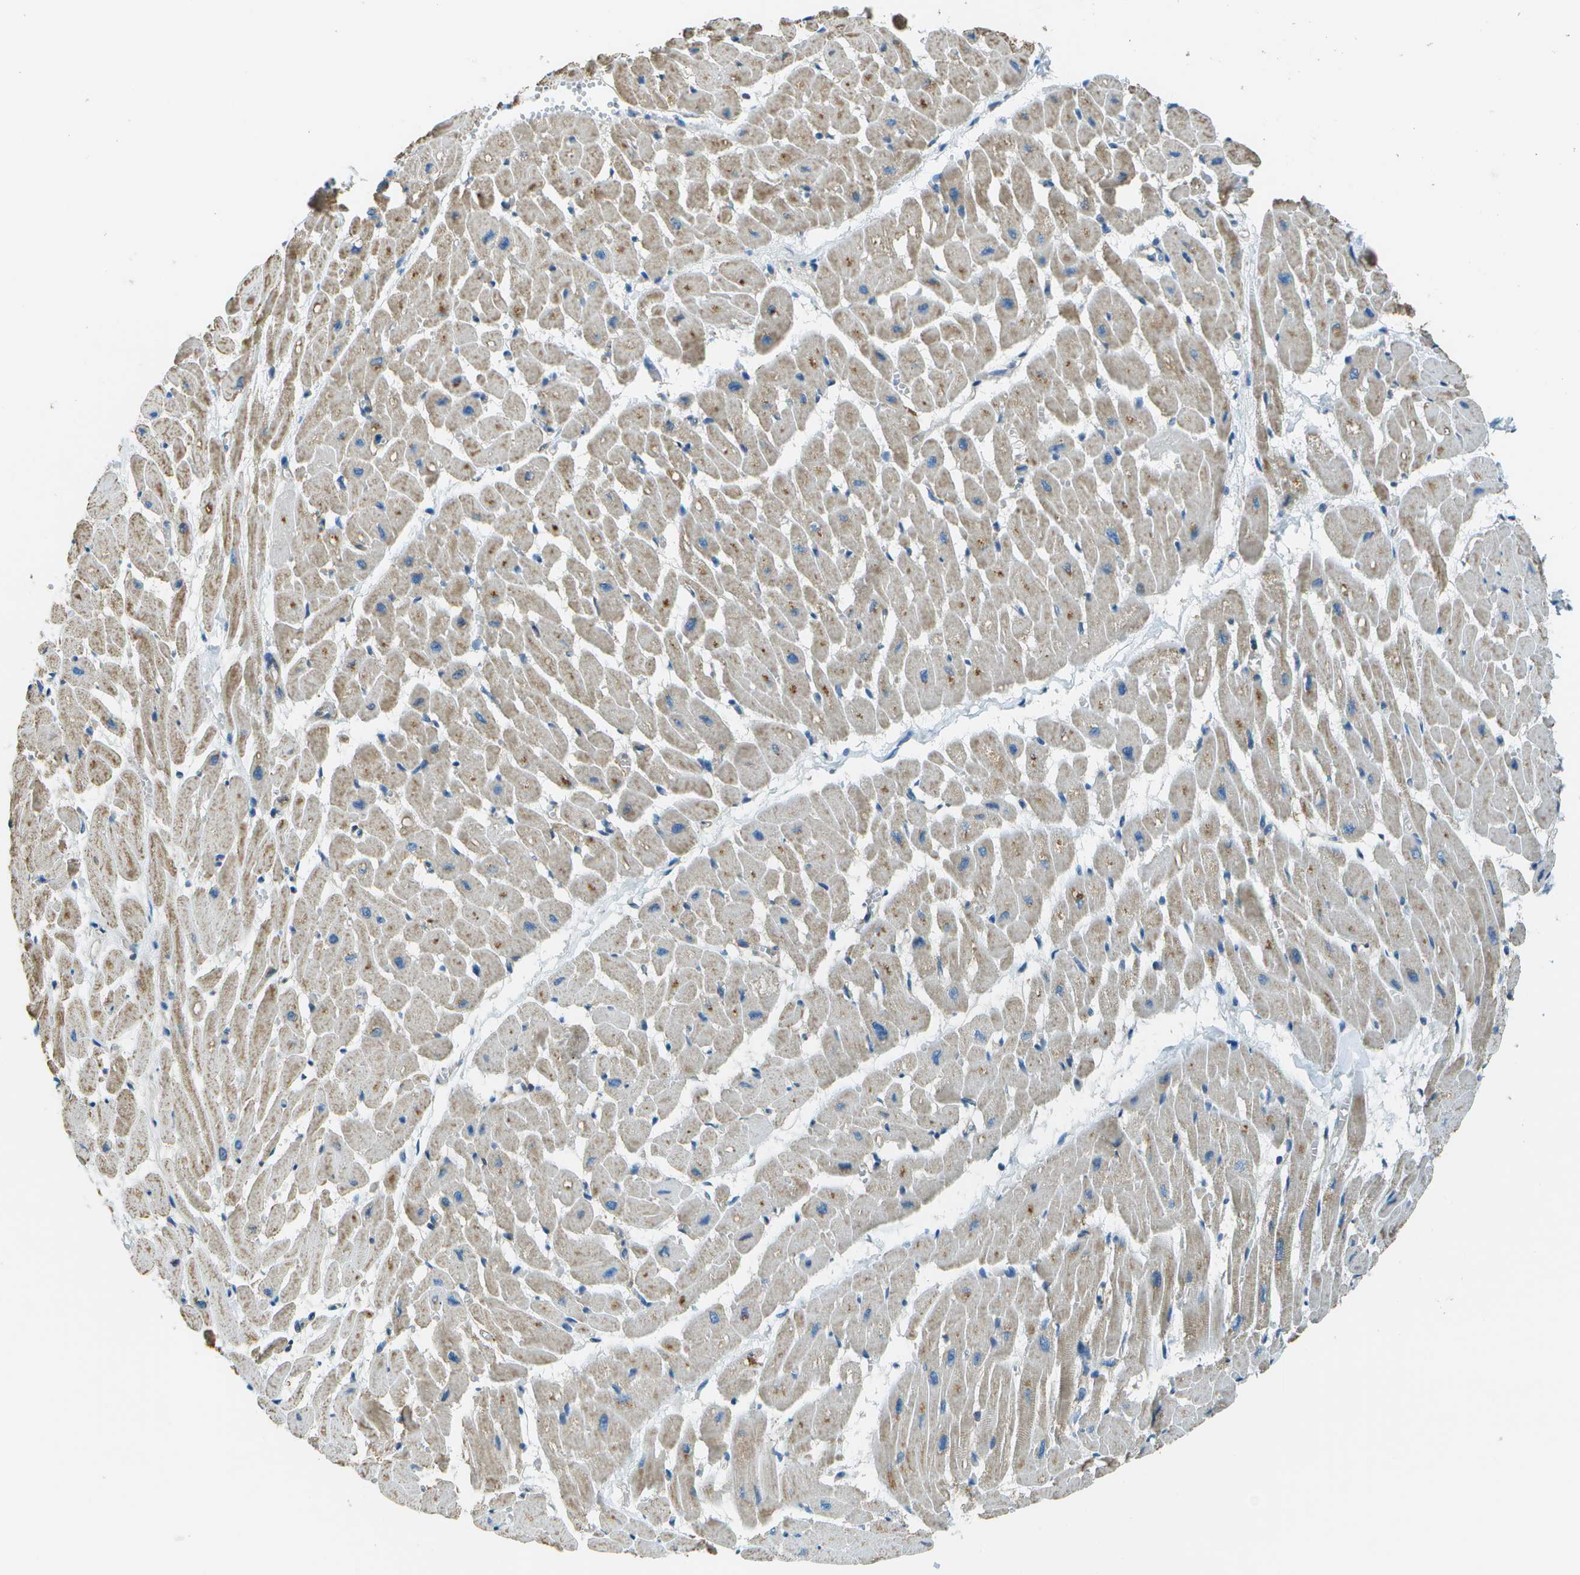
{"staining": {"intensity": "moderate", "quantity": ">75%", "location": "cytoplasmic/membranous"}, "tissue": "heart muscle", "cell_type": "Cardiomyocytes", "image_type": "normal", "snomed": [{"axis": "morphology", "description": "Normal tissue, NOS"}, {"axis": "topography", "description": "Heart"}], "caption": "IHC of normal human heart muscle displays medium levels of moderate cytoplasmic/membranous staining in about >75% of cardiomyocytes. Using DAB (3,3'-diaminobenzidine) (brown) and hematoxylin (blue) stains, captured at high magnification using brightfield microscopy.", "gene": "TMEM51", "patient": {"sex": "male", "age": 45}}